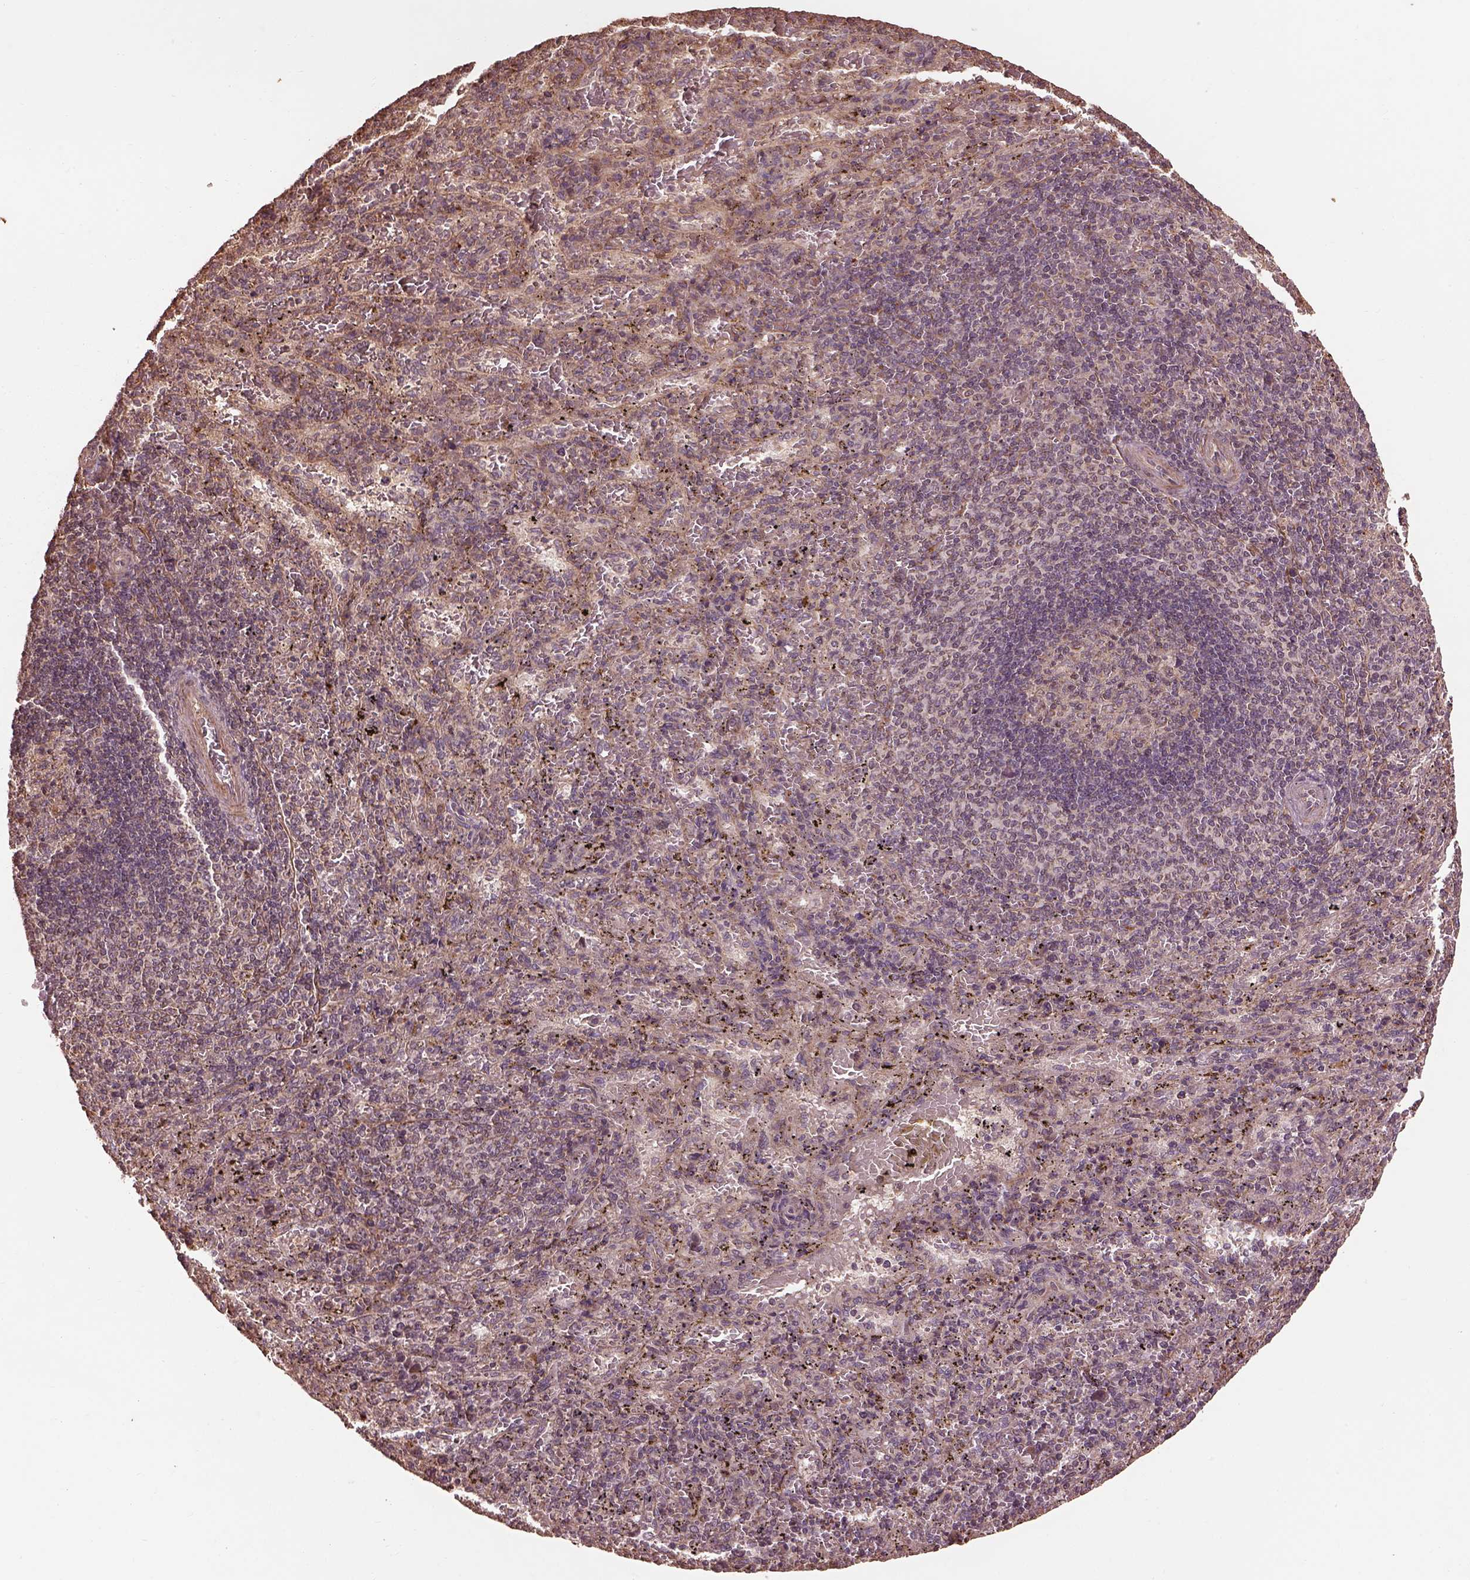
{"staining": {"intensity": "negative", "quantity": "none", "location": "none"}, "tissue": "spleen", "cell_type": "Cells in red pulp", "image_type": "normal", "snomed": [{"axis": "morphology", "description": "Normal tissue, NOS"}, {"axis": "topography", "description": "Spleen"}], "caption": "Spleen stained for a protein using immunohistochemistry (IHC) exhibits no positivity cells in red pulp.", "gene": "METTL4", "patient": {"sex": "male", "age": 57}}